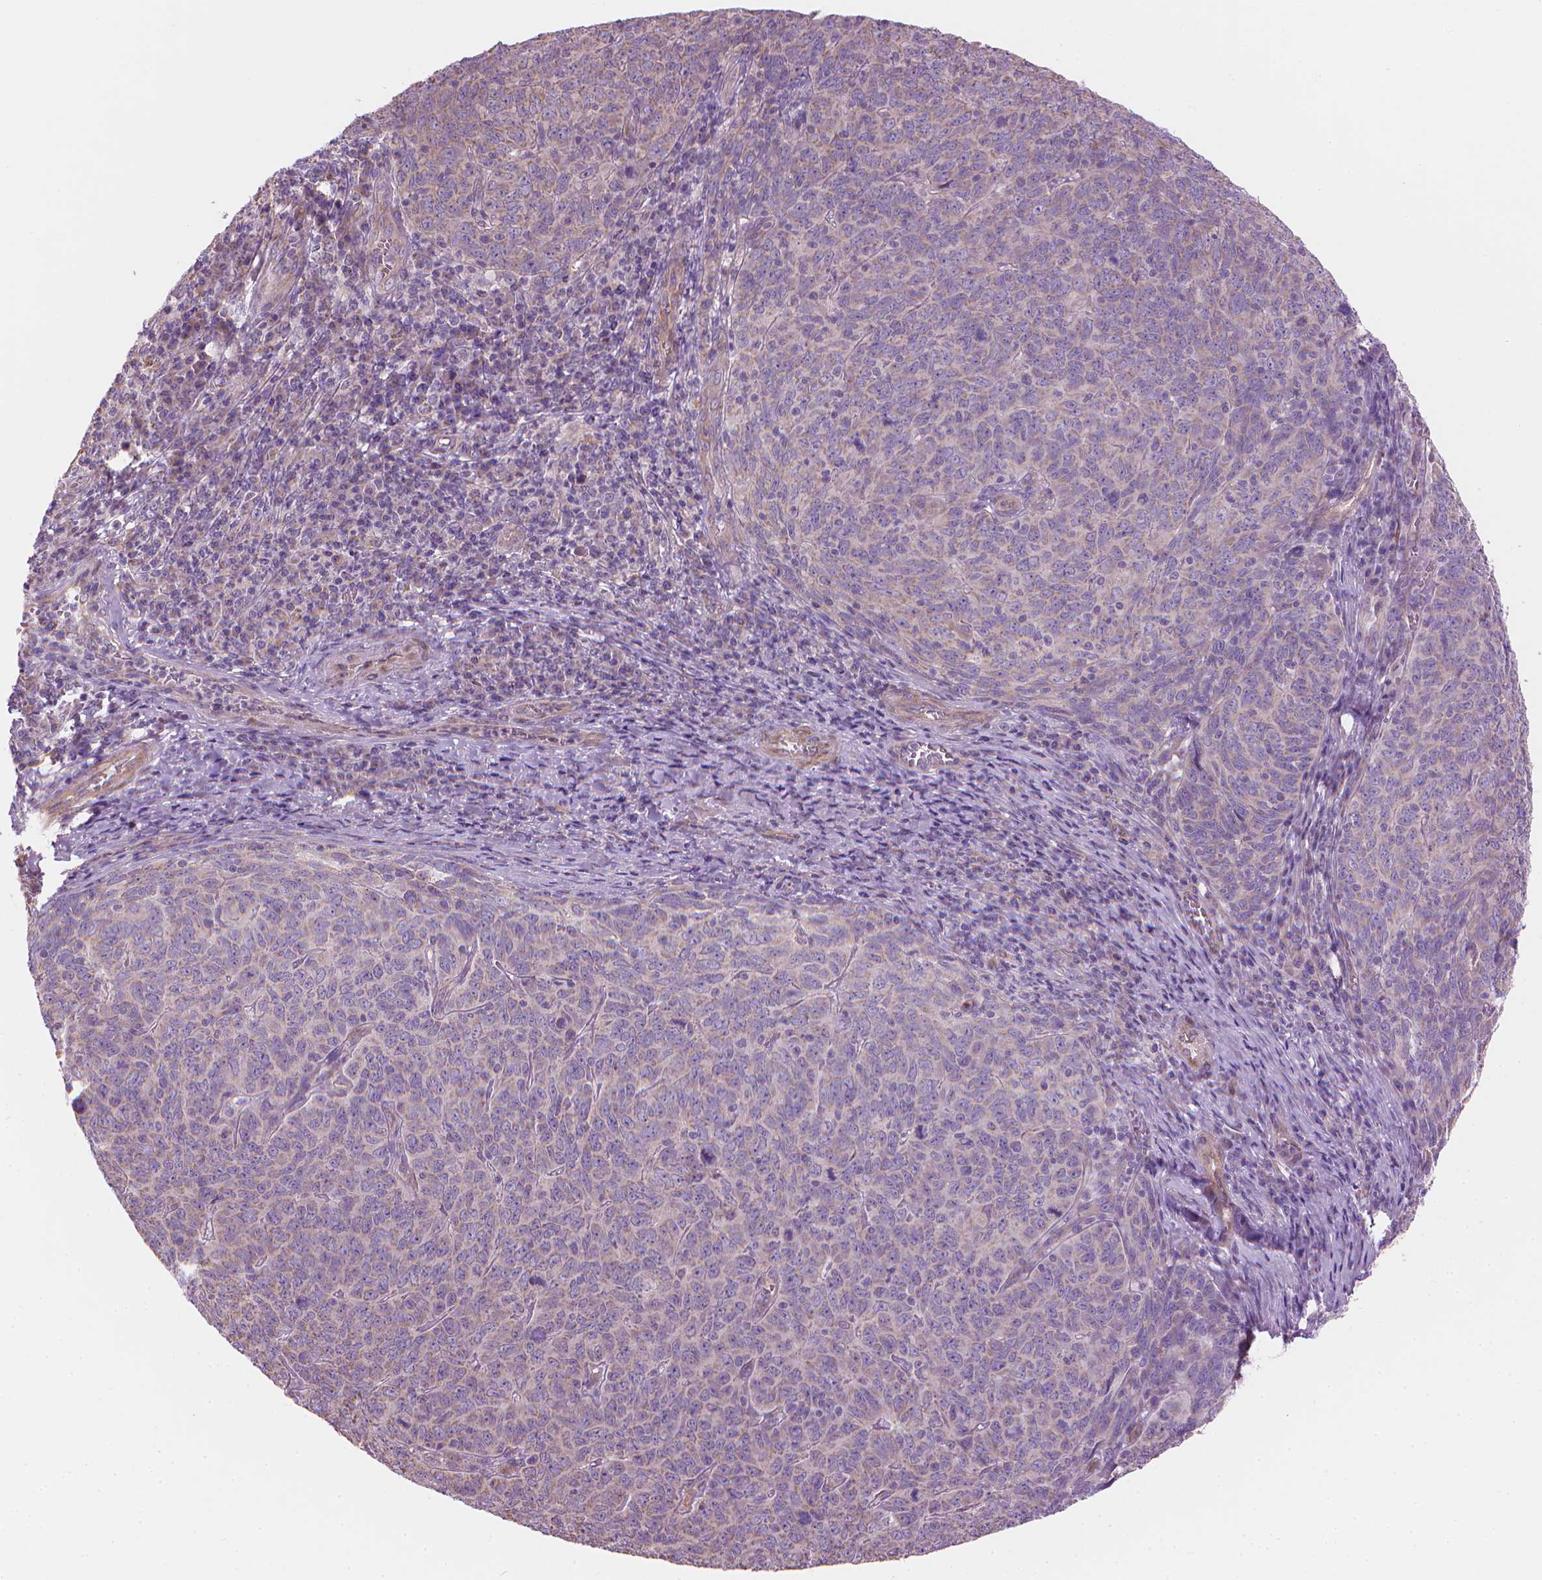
{"staining": {"intensity": "weak", "quantity": "<25%", "location": "cytoplasmic/membranous"}, "tissue": "skin cancer", "cell_type": "Tumor cells", "image_type": "cancer", "snomed": [{"axis": "morphology", "description": "Squamous cell carcinoma, NOS"}, {"axis": "topography", "description": "Skin"}, {"axis": "topography", "description": "Anal"}], "caption": "Image shows no protein positivity in tumor cells of skin cancer (squamous cell carcinoma) tissue.", "gene": "TTC29", "patient": {"sex": "female", "age": 51}}